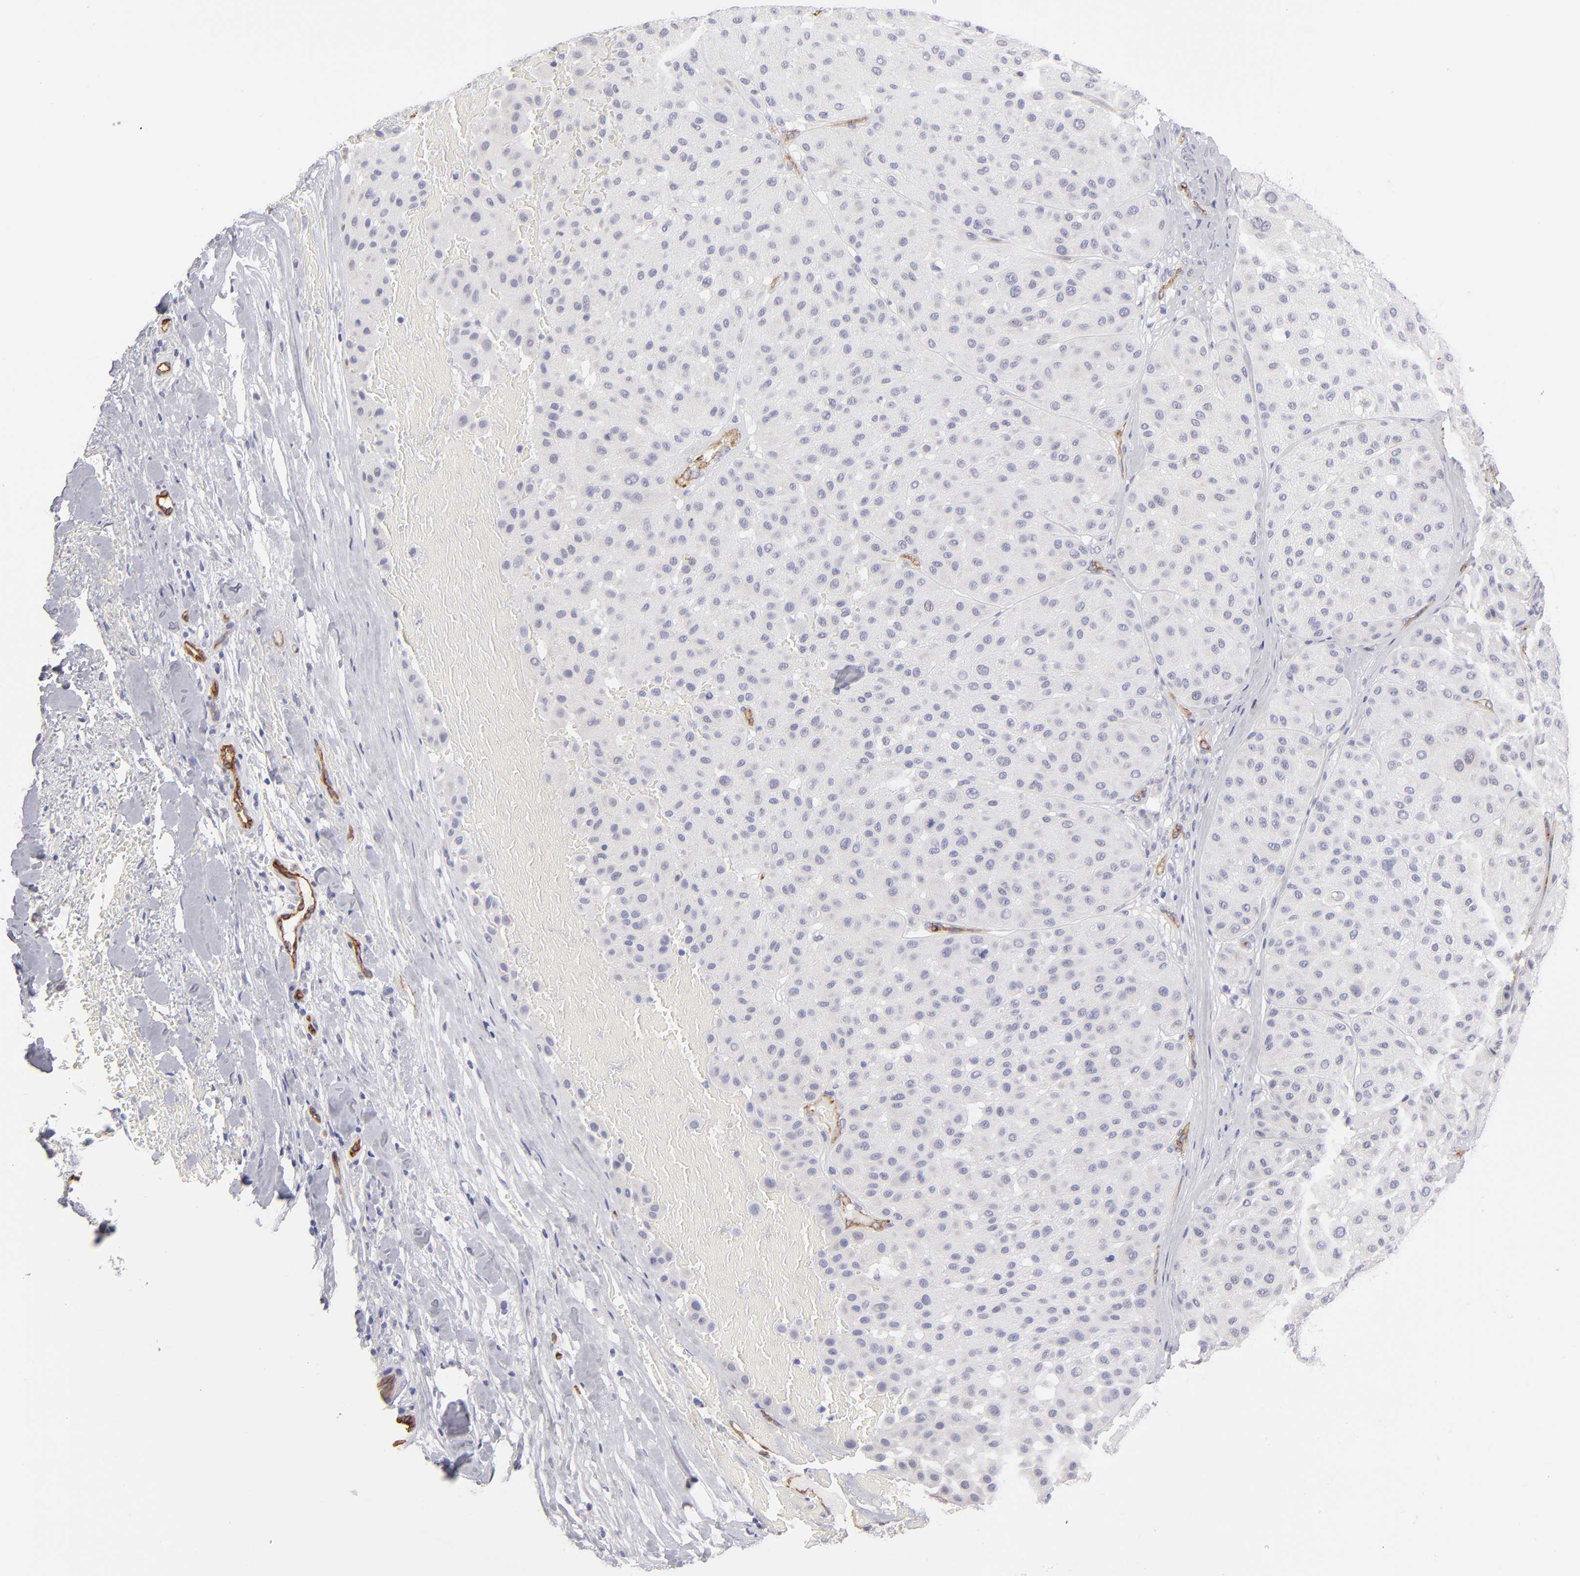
{"staining": {"intensity": "negative", "quantity": "none", "location": "none"}, "tissue": "melanoma", "cell_type": "Tumor cells", "image_type": "cancer", "snomed": [{"axis": "morphology", "description": "Normal tissue, NOS"}, {"axis": "morphology", "description": "Malignant melanoma, Metastatic site"}, {"axis": "topography", "description": "Skin"}], "caption": "Tumor cells show no significant staining in melanoma.", "gene": "PLVAP", "patient": {"sex": "male", "age": 41}}